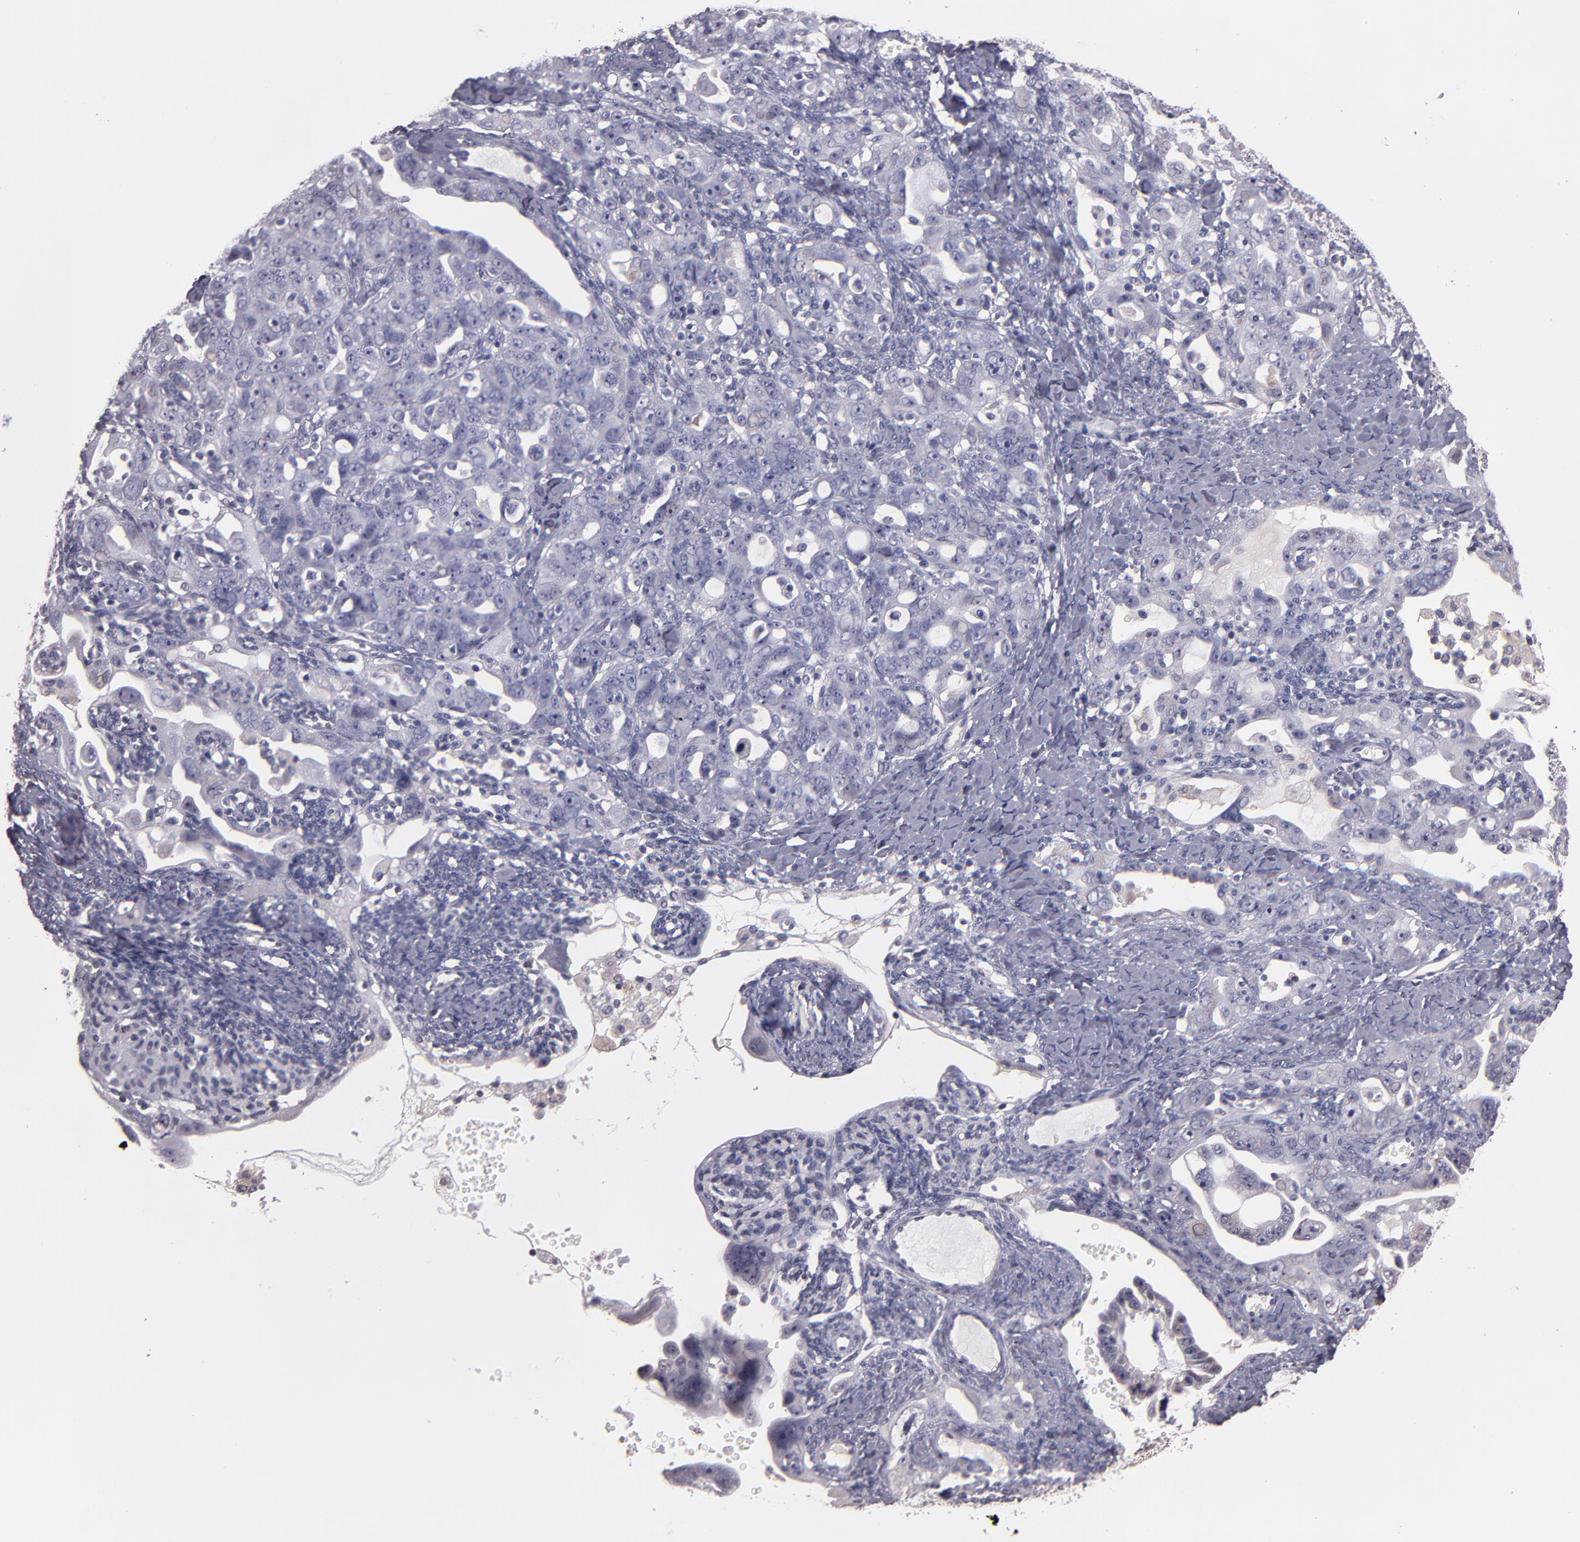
{"staining": {"intensity": "negative", "quantity": "none", "location": "none"}, "tissue": "ovarian cancer", "cell_type": "Tumor cells", "image_type": "cancer", "snomed": [{"axis": "morphology", "description": "Cystadenocarcinoma, serous, NOS"}, {"axis": "topography", "description": "Ovary"}], "caption": "The histopathology image reveals no staining of tumor cells in serous cystadenocarcinoma (ovarian).", "gene": "SOX10", "patient": {"sex": "female", "age": 66}}